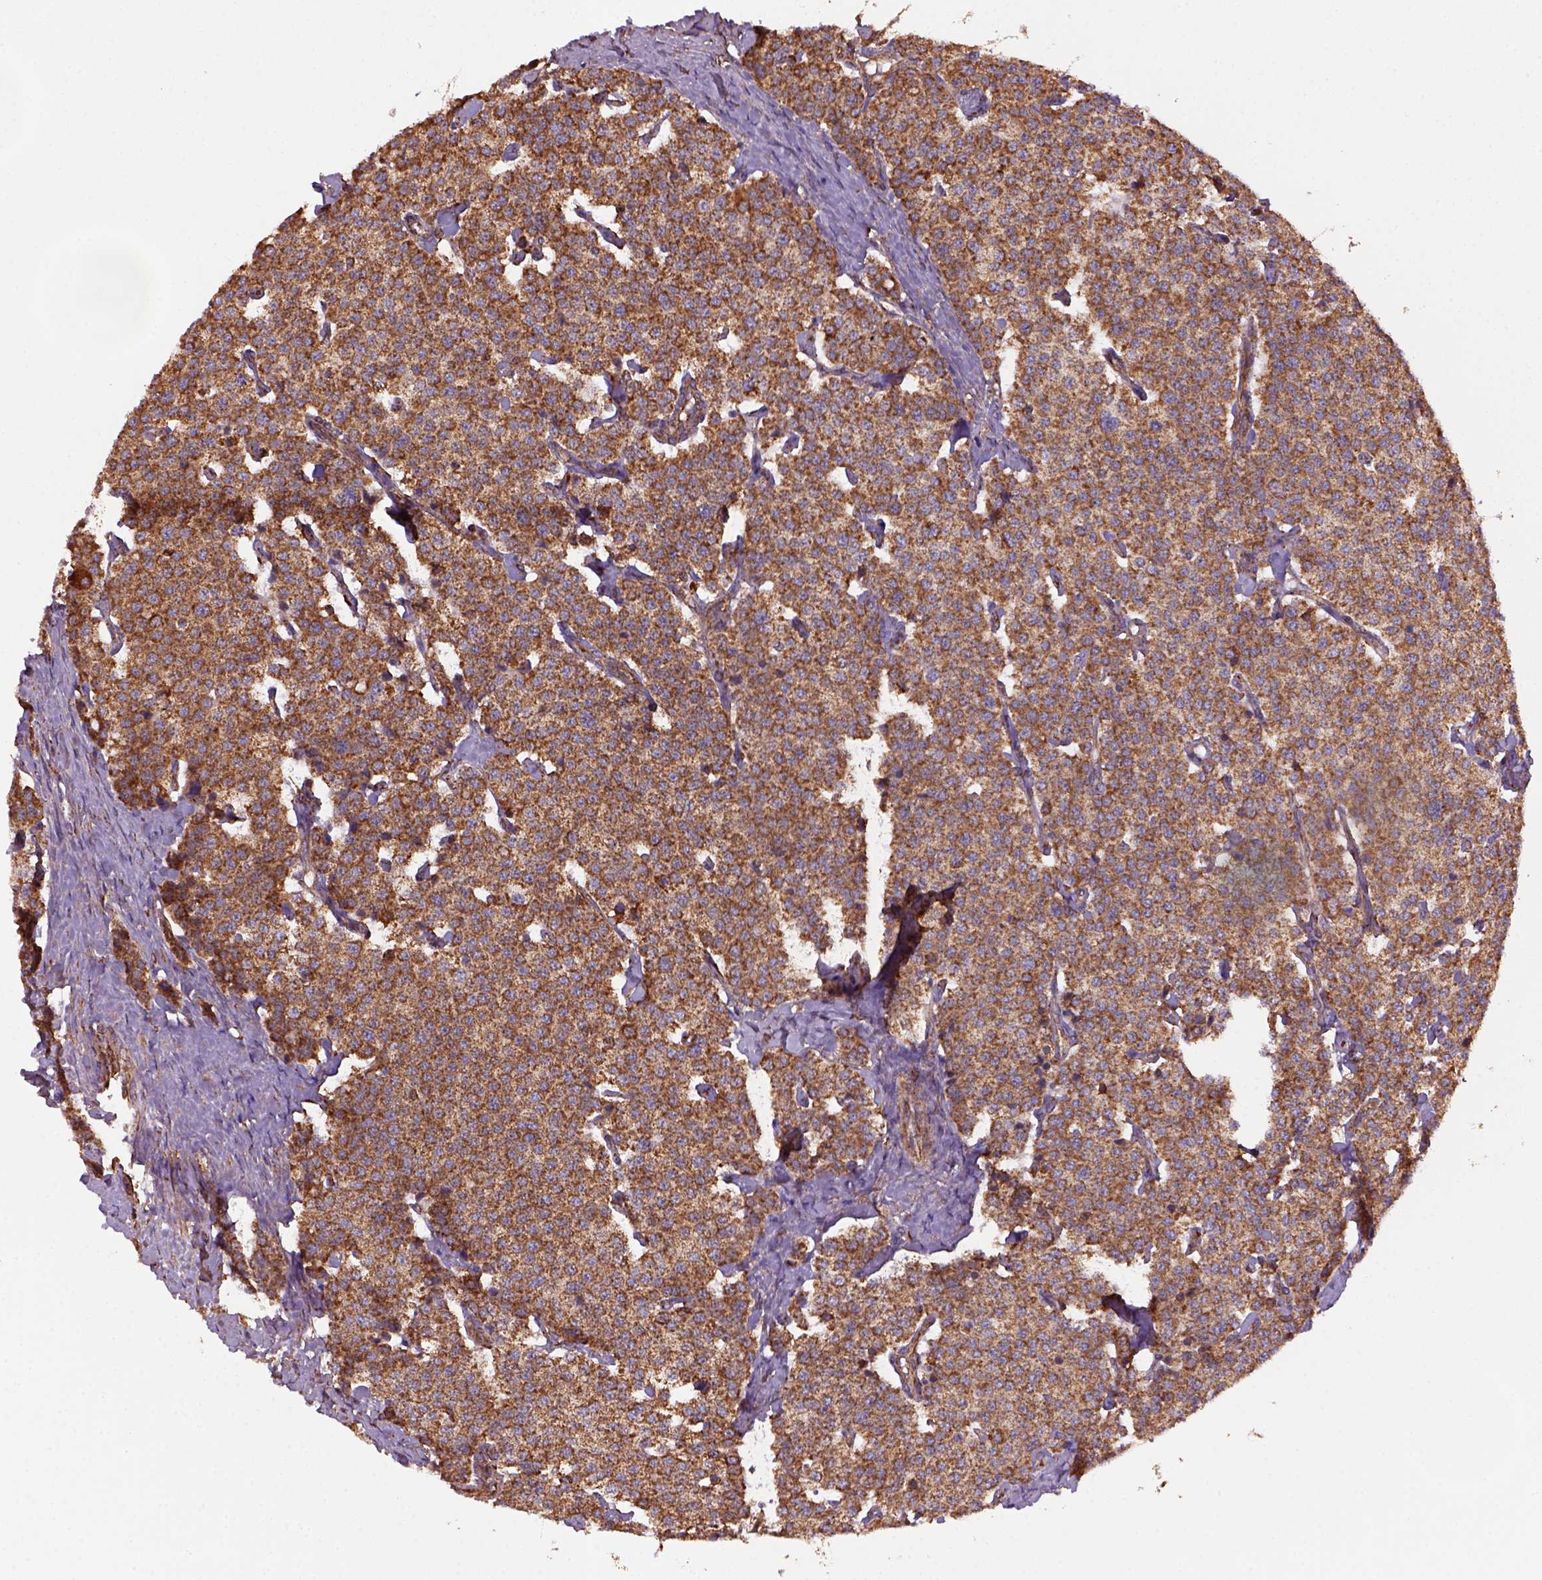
{"staining": {"intensity": "strong", "quantity": ">75%", "location": "cytoplasmic/membranous"}, "tissue": "carcinoid", "cell_type": "Tumor cells", "image_type": "cancer", "snomed": [{"axis": "morphology", "description": "Carcinoid, malignant, NOS"}, {"axis": "topography", "description": "Small intestine"}], "caption": "Malignant carcinoid stained for a protein (brown) demonstrates strong cytoplasmic/membranous positive expression in approximately >75% of tumor cells.", "gene": "MAPK8IP3", "patient": {"sex": "female", "age": 58}}